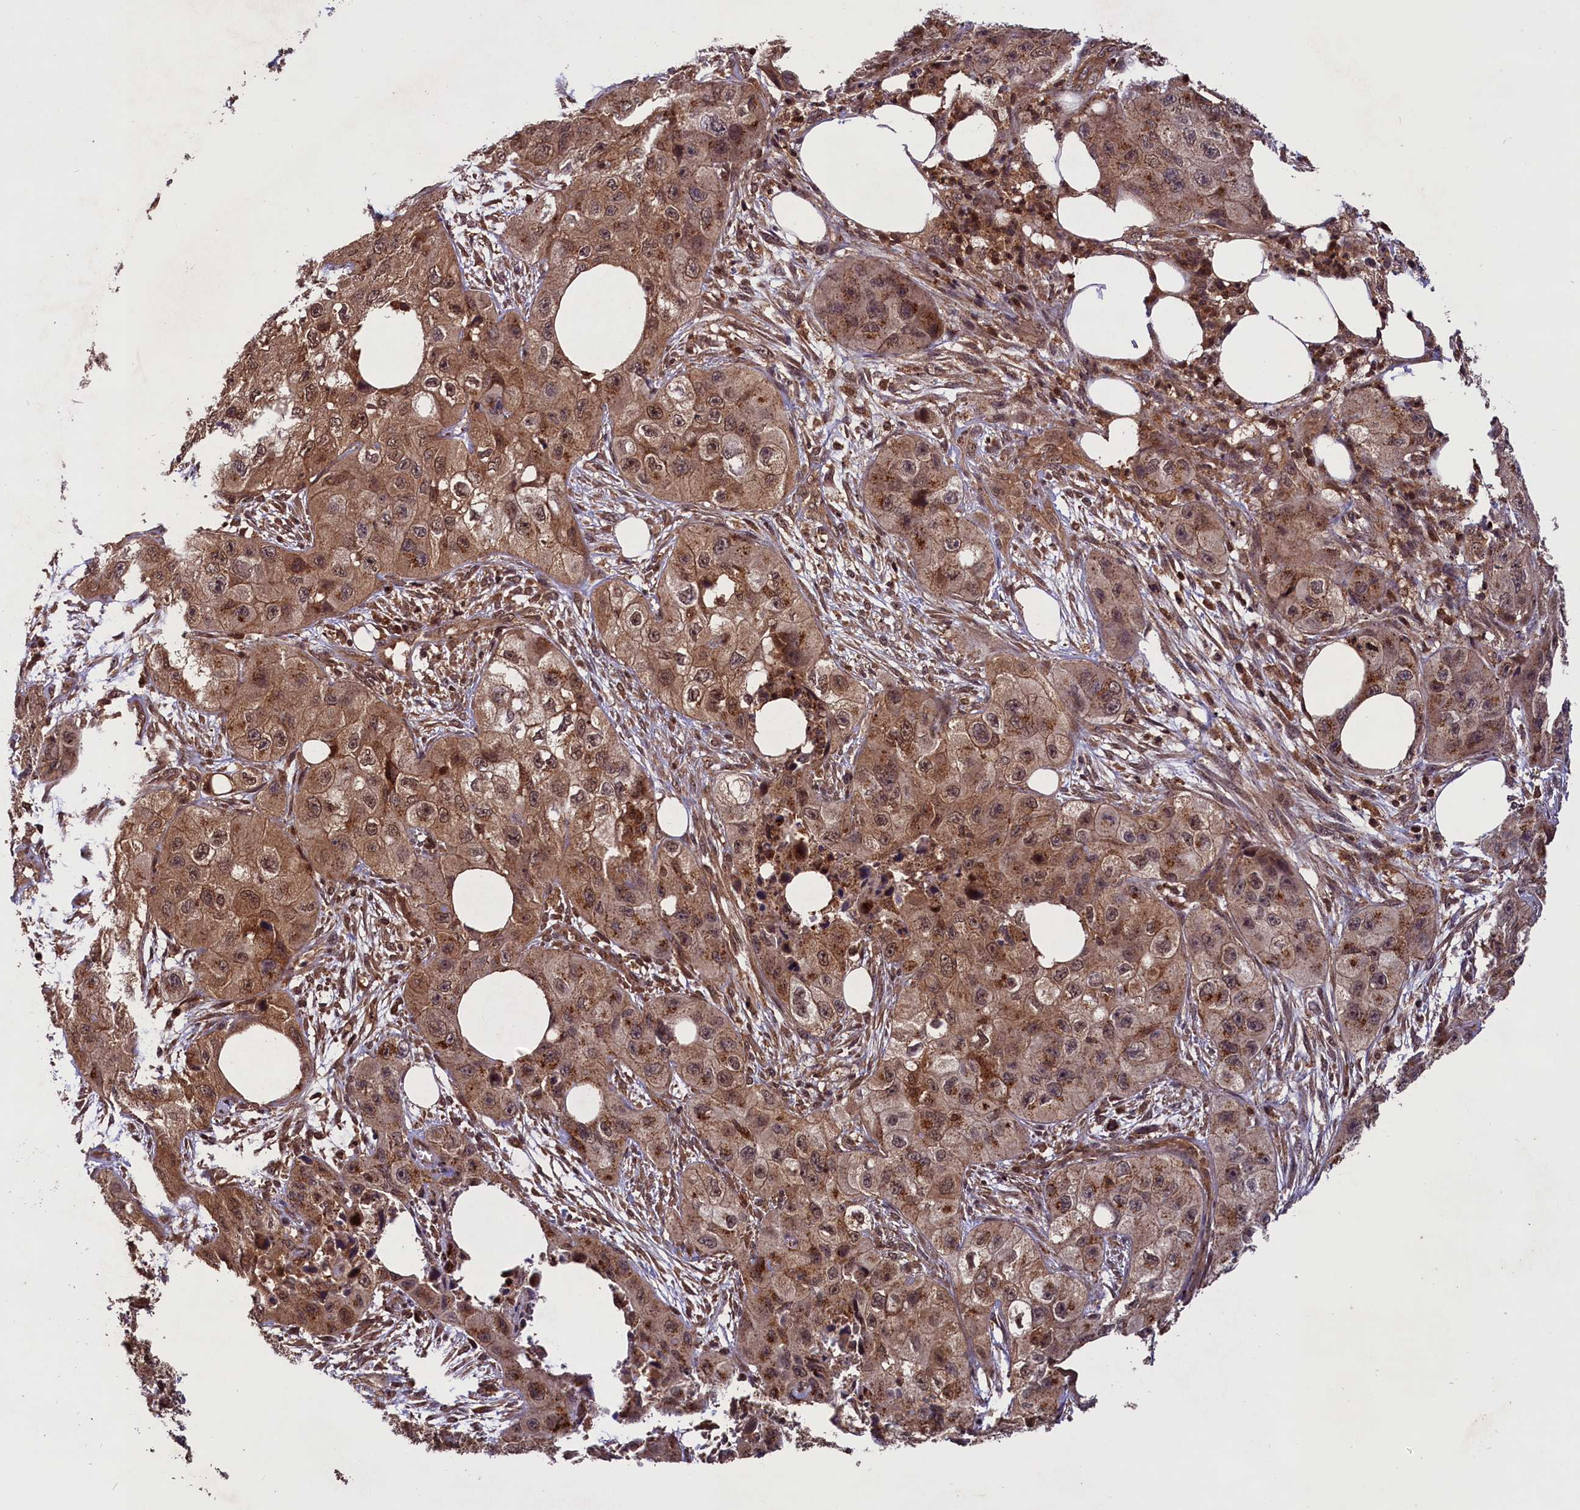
{"staining": {"intensity": "moderate", "quantity": ">75%", "location": "cytoplasmic/membranous"}, "tissue": "skin cancer", "cell_type": "Tumor cells", "image_type": "cancer", "snomed": [{"axis": "morphology", "description": "Squamous cell carcinoma, NOS"}, {"axis": "topography", "description": "Skin"}, {"axis": "topography", "description": "Subcutis"}], "caption": "DAB (3,3'-diaminobenzidine) immunohistochemical staining of skin squamous cell carcinoma shows moderate cytoplasmic/membranous protein positivity in about >75% of tumor cells.", "gene": "IST1", "patient": {"sex": "male", "age": 73}}